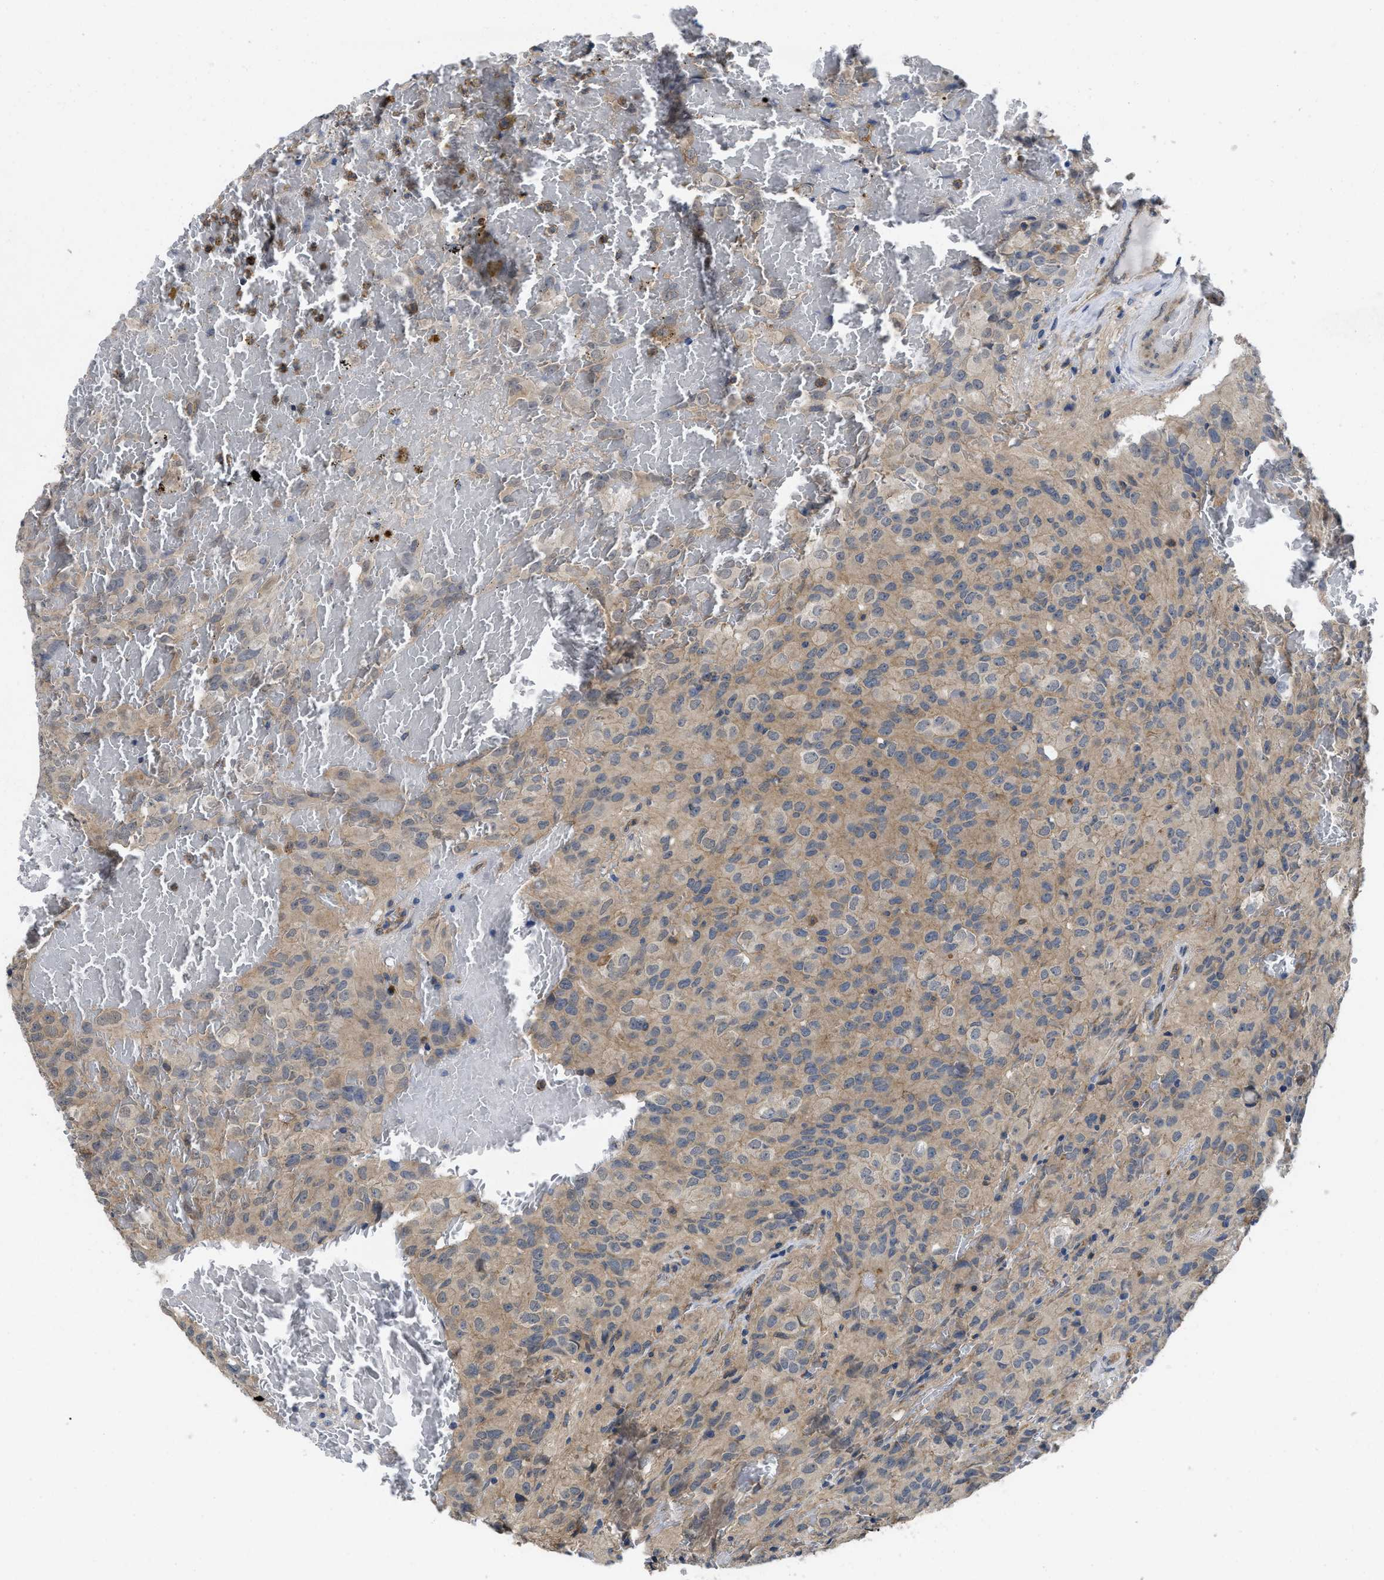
{"staining": {"intensity": "weak", "quantity": "25%-75%", "location": "cytoplasmic/membranous"}, "tissue": "glioma", "cell_type": "Tumor cells", "image_type": "cancer", "snomed": [{"axis": "morphology", "description": "Glioma, malignant, High grade"}, {"axis": "topography", "description": "Brain"}], "caption": "About 25%-75% of tumor cells in glioma demonstrate weak cytoplasmic/membranous protein expression as visualized by brown immunohistochemical staining.", "gene": "PKD2", "patient": {"sex": "male", "age": 32}}